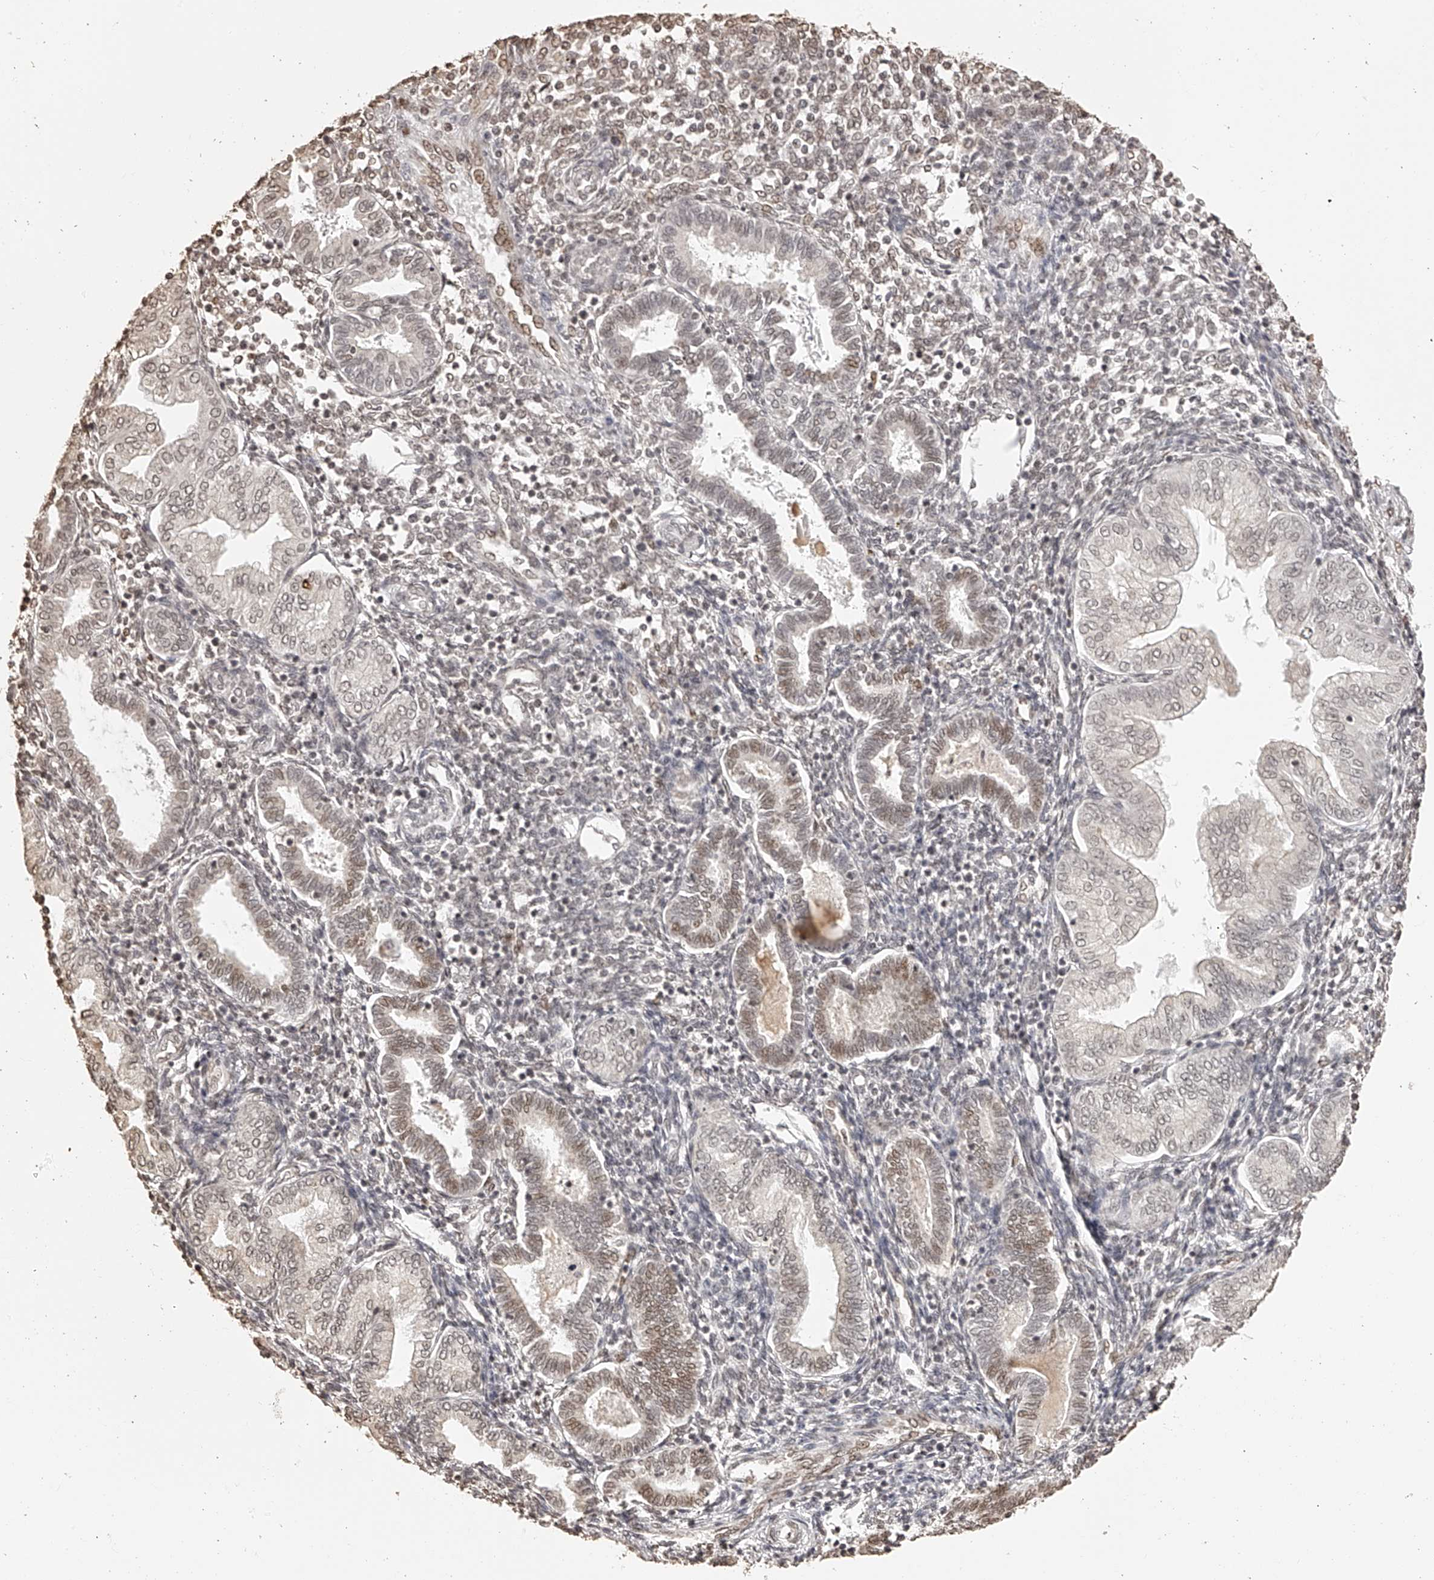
{"staining": {"intensity": "moderate", "quantity": "25%-75%", "location": "nuclear"}, "tissue": "endometrium", "cell_type": "Cells in endometrial stroma", "image_type": "normal", "snomed": [{"axis": "morphology", "description": "Normal tissue, NOS"}, {"axis": "topography", "description": "Endometrium"}], "caption": "Cells in endometrial stroma exhibit medium levels of moderate nuclear expression in about 25%-75% of cells in benign endometrium. (DAB (3,3'-diaminobenzidine) IHC with brightfield microscopy, high magnification).", "gene": "ZNF503", "patient": {"sex": "female", "age": 53}}